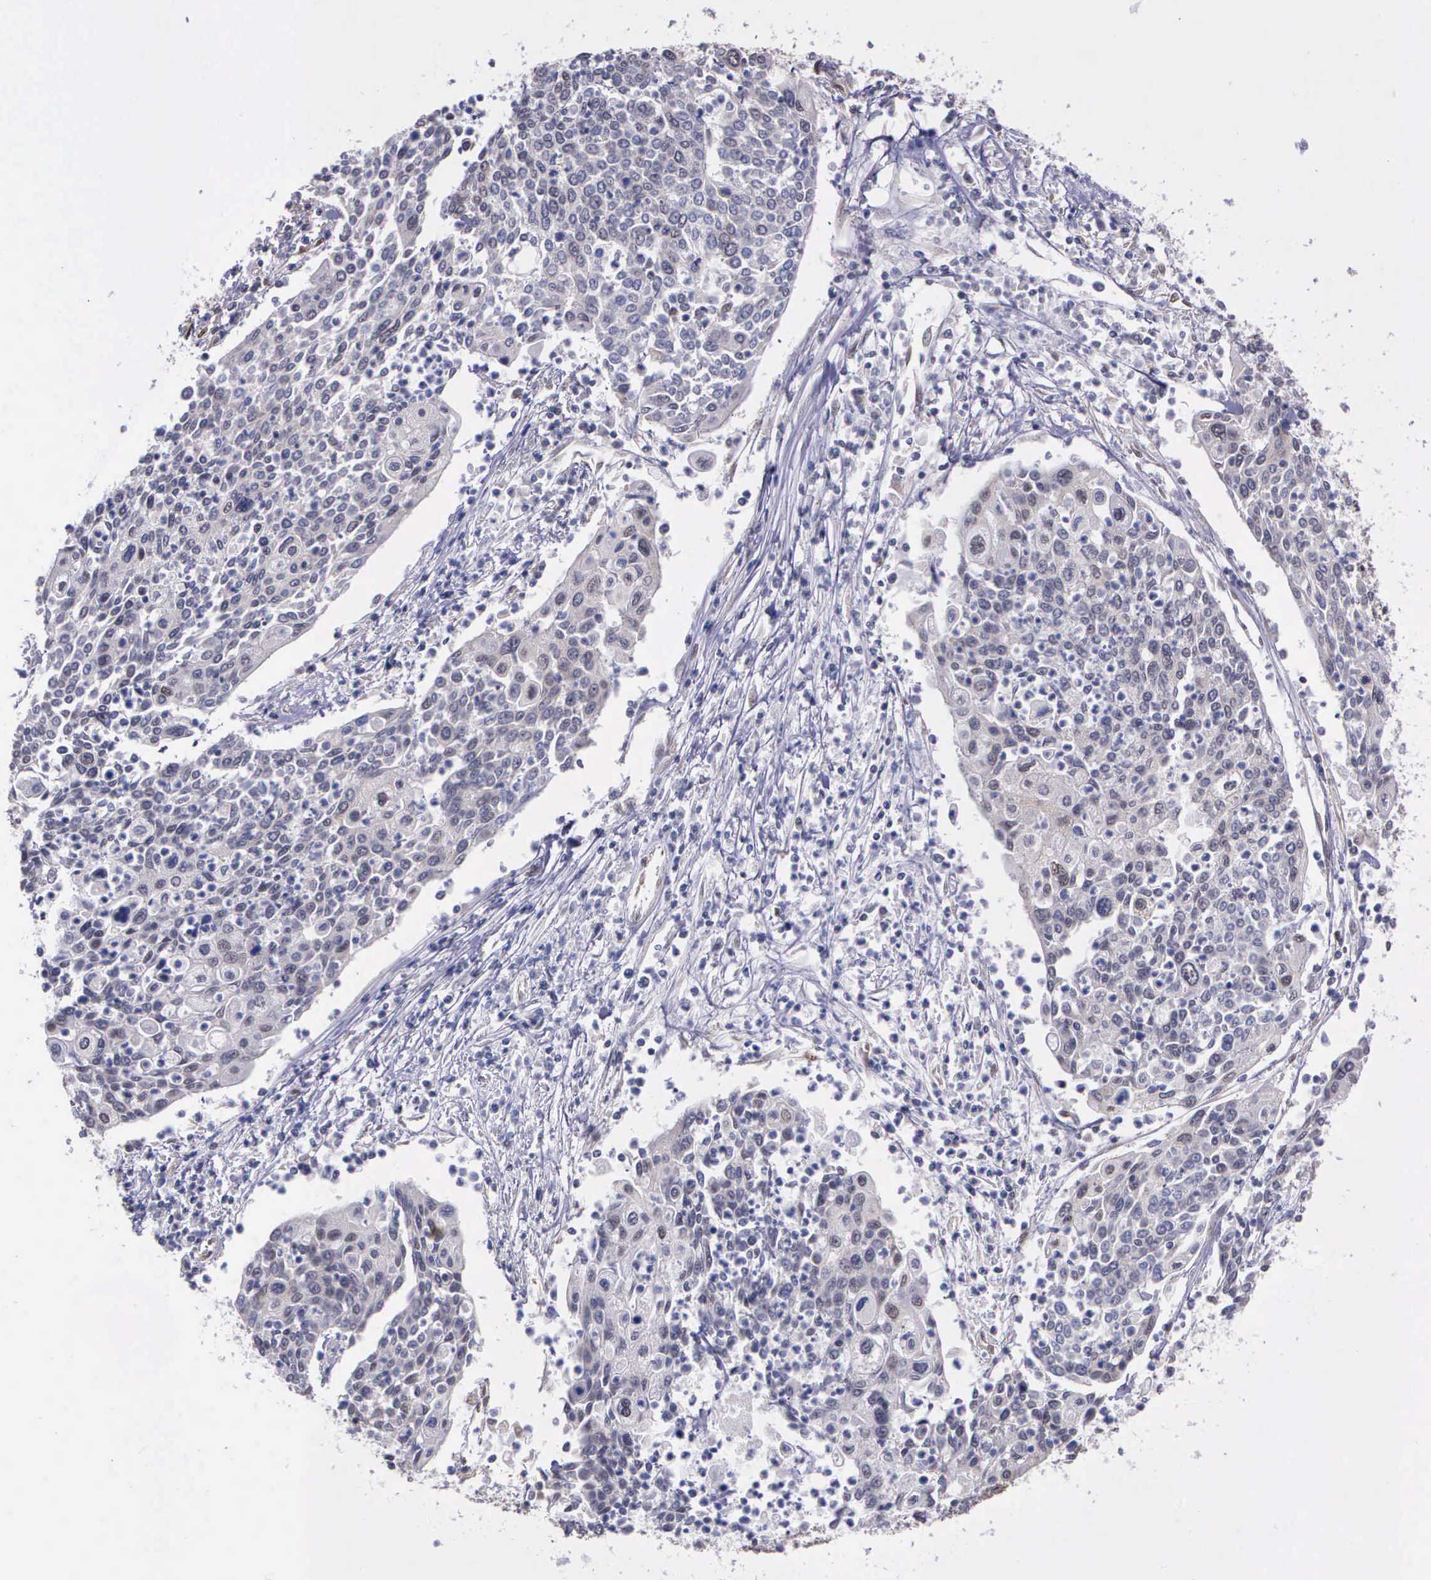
{"staining": {"intensity": "weak", "quantity": "<25%", "location": "cytoplasmic/membranous"}, "tissue": "cervical cancer", "cell_type": "Tumor cells", "image_type": "cancer", "snomed": [{"axis": "morphology", "description": "Squamous cell carcinoma, NOS"}, {"axis": "topography", "description": "Cervix"}], "caption": "Tumor cells are negative for brown protein staining in cervical cancer (squamous cell carcinoma). The staining was performed using DAB to visualize the protein expression in brown, while the nuclei were stained in blue with hematoxylin (Magnification: 20x).", "gene": "PSMC1", "patient": {"sex": "female", "age": 40}}